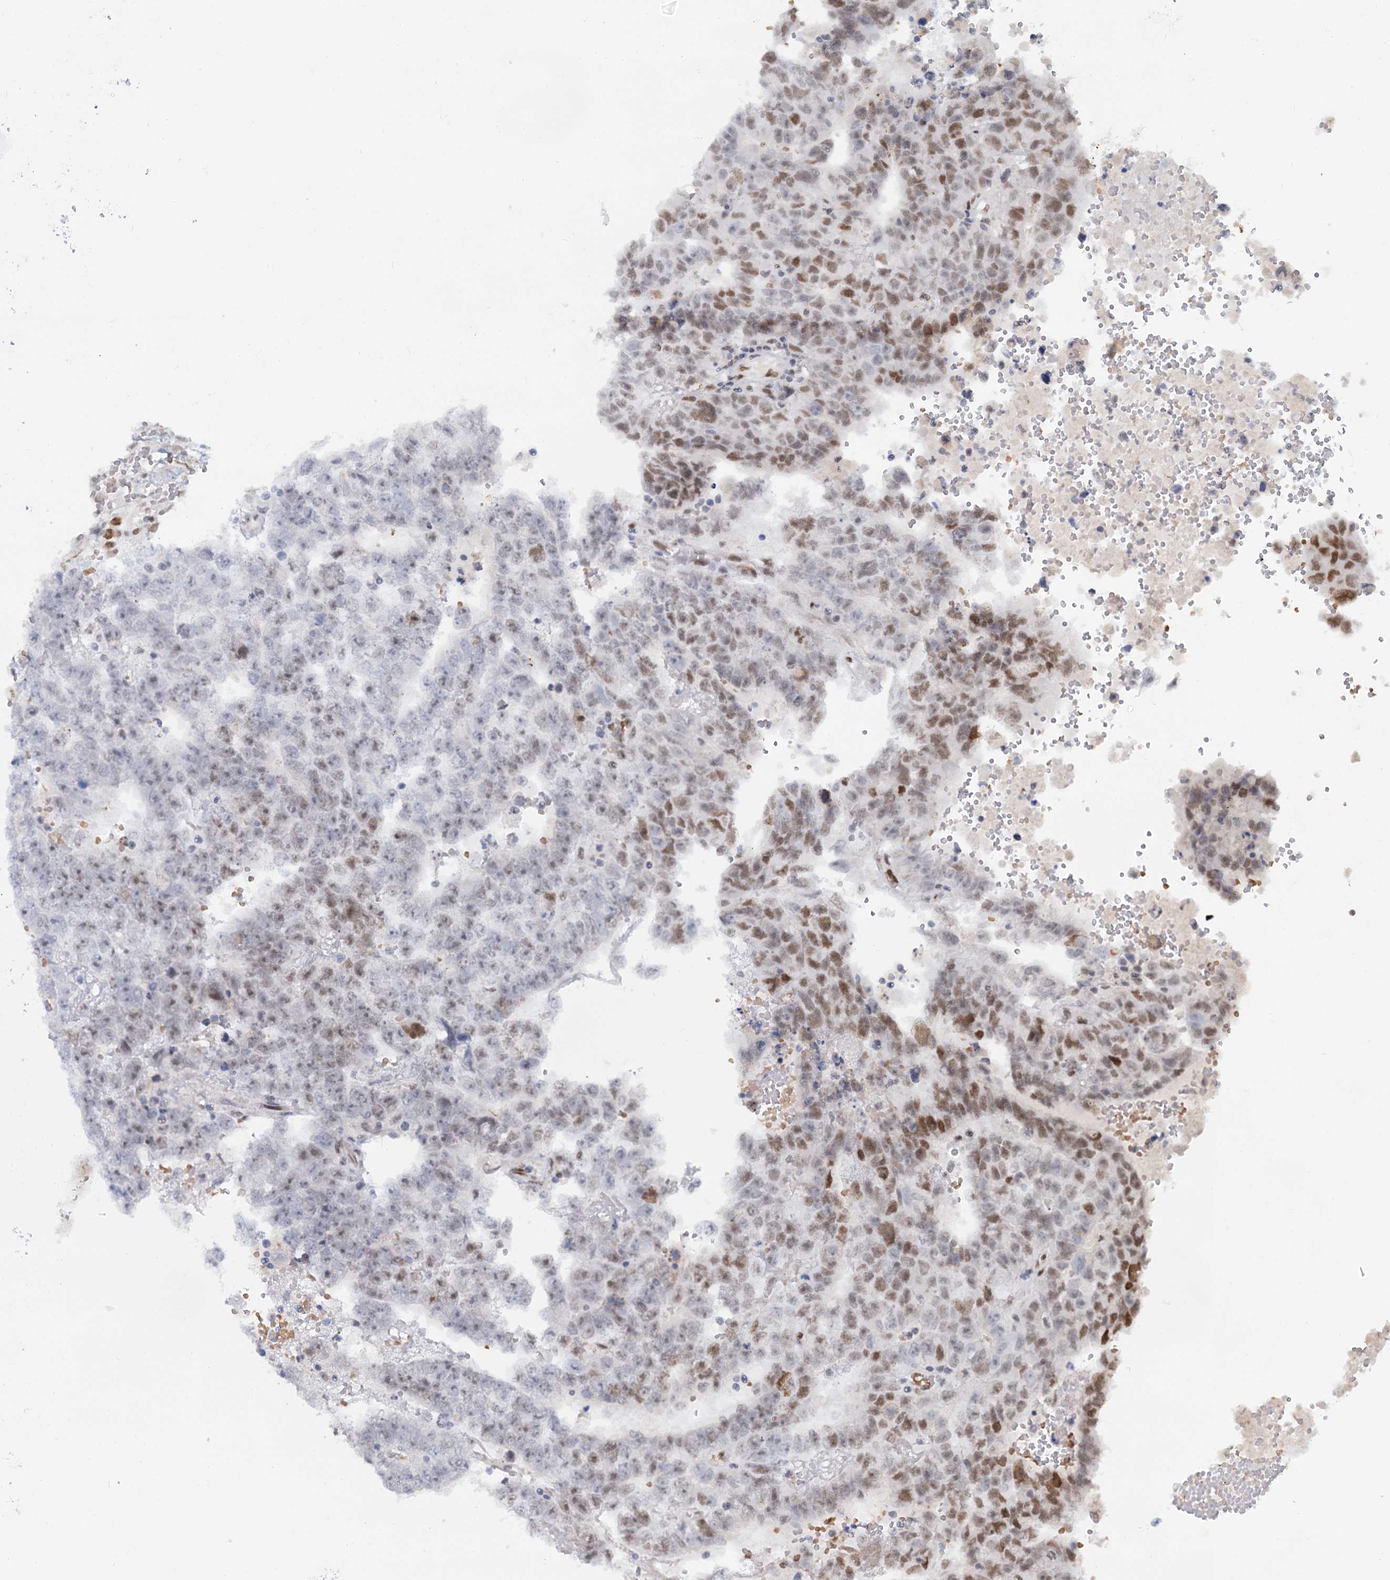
{"staining": {"intensity": "moderate", "quantity": "<25%", "location": "nuclear"}, "tissue": "testis cancer", "cell_type": "Tumor cells", "image_type": "cancer", "snomed": [{"axis": "morphology", "description": "Carcinoma, Embryonal, NOS"}, {"axis": "topography", "description": "Testis"}], "caption": "Moderate nuclear protein positivity is seen in approximately <25% of tumor cells in testis cancer.", "gene": "RPRD1A", "patient": {"sex": "male", "age": 25}}